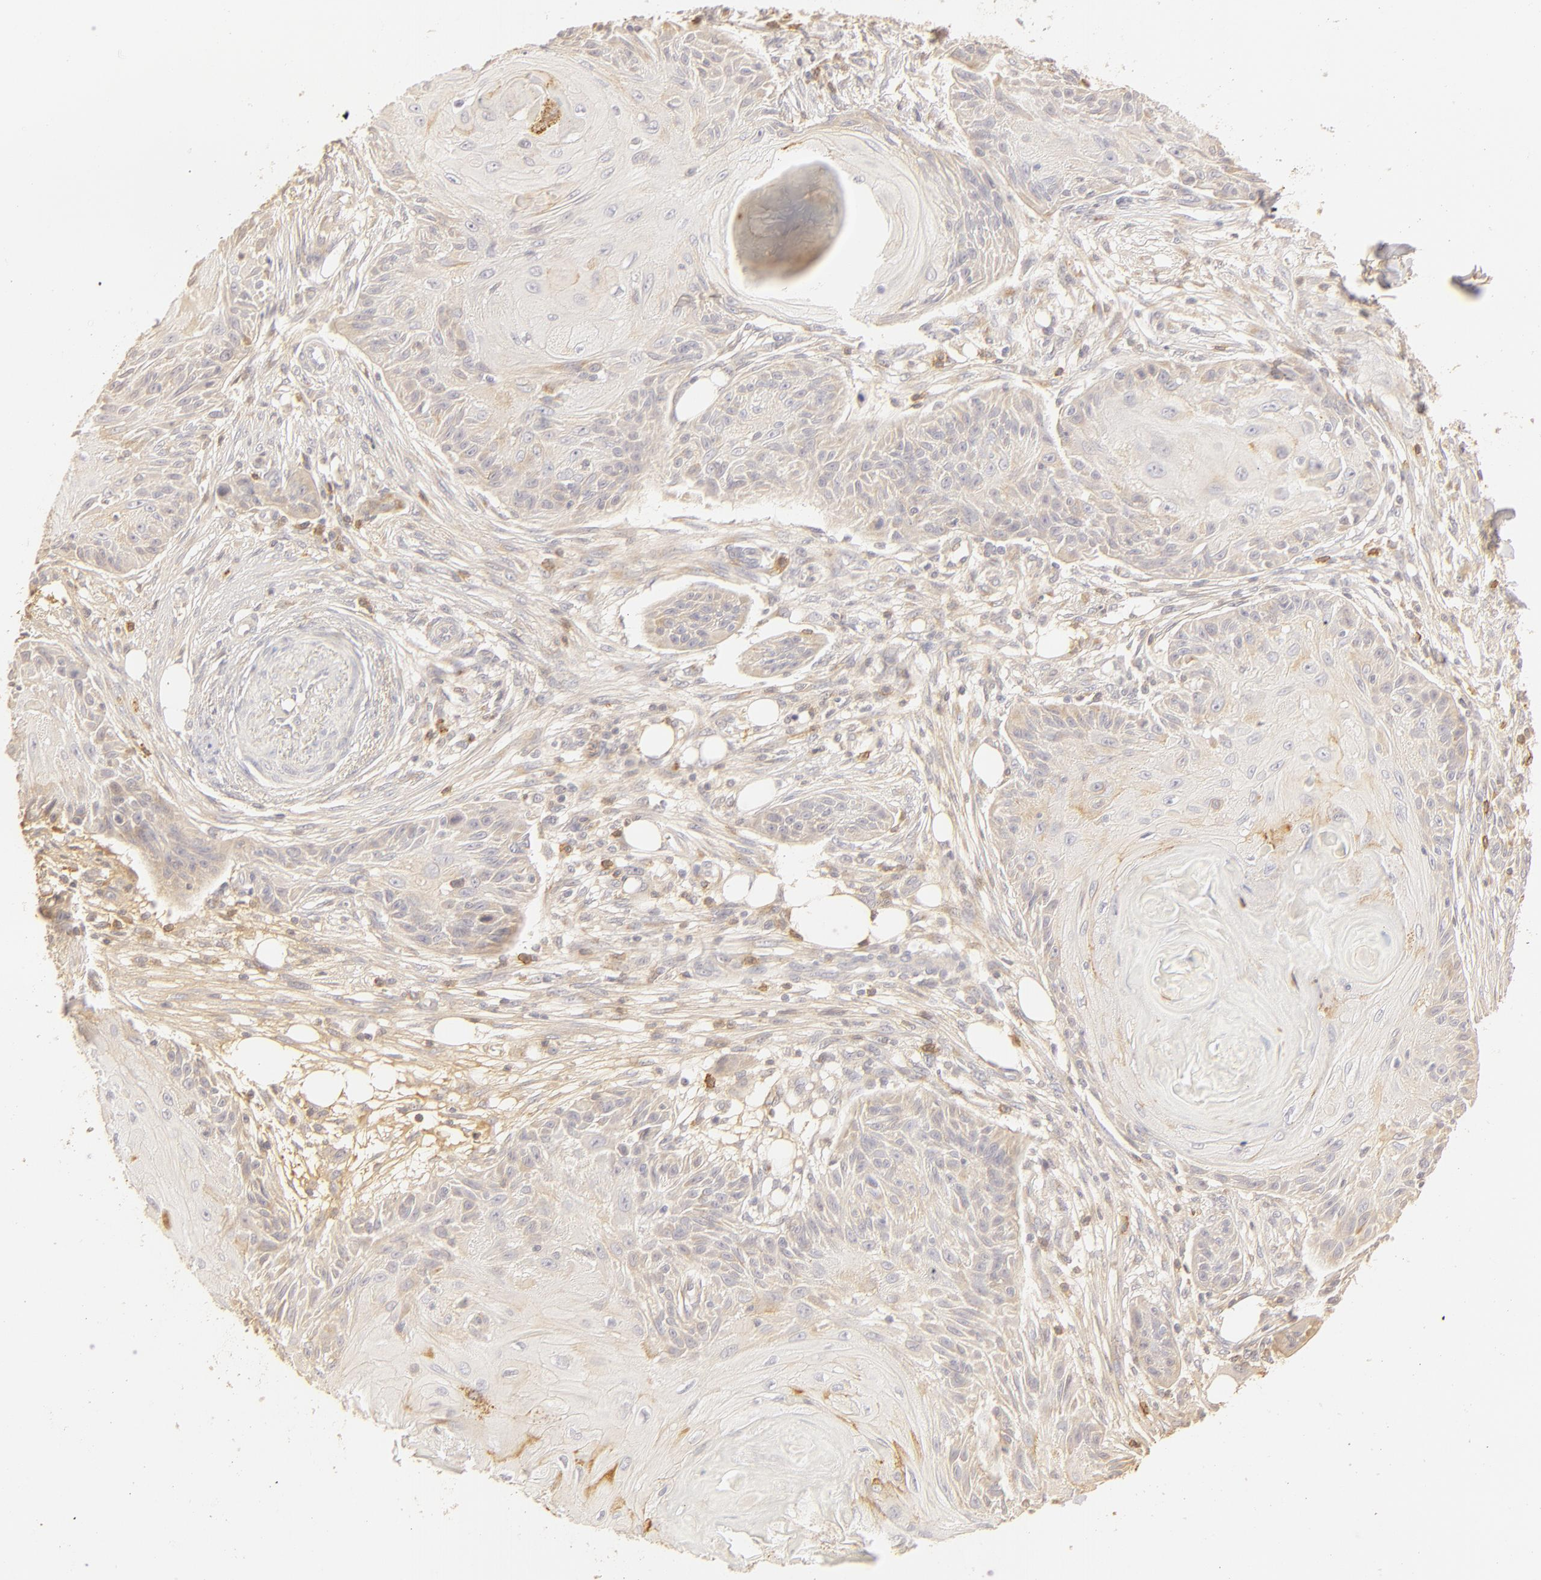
{"staining": {"intensity": "weak", "quantity": "<25%", "location": "cytoplasmic/membranous"}, "tissue": "skin cancer", "cell_type": "Tumor cells", "image_type": "cancer", "snomed": [{"axis": "morphology", "description": "Squamous cell carcinoma, NOS"}, {"axis": "topography", "description": "Skin"}], "caption": "The micrograph exhibits no significant expression in tumor cells of skin squamous cell carcinoma. (Immunohistochemistry, brightfield microscopy, high magnification).", "gene": "C1R", "patient": {"sex": "female", "age": 88}}